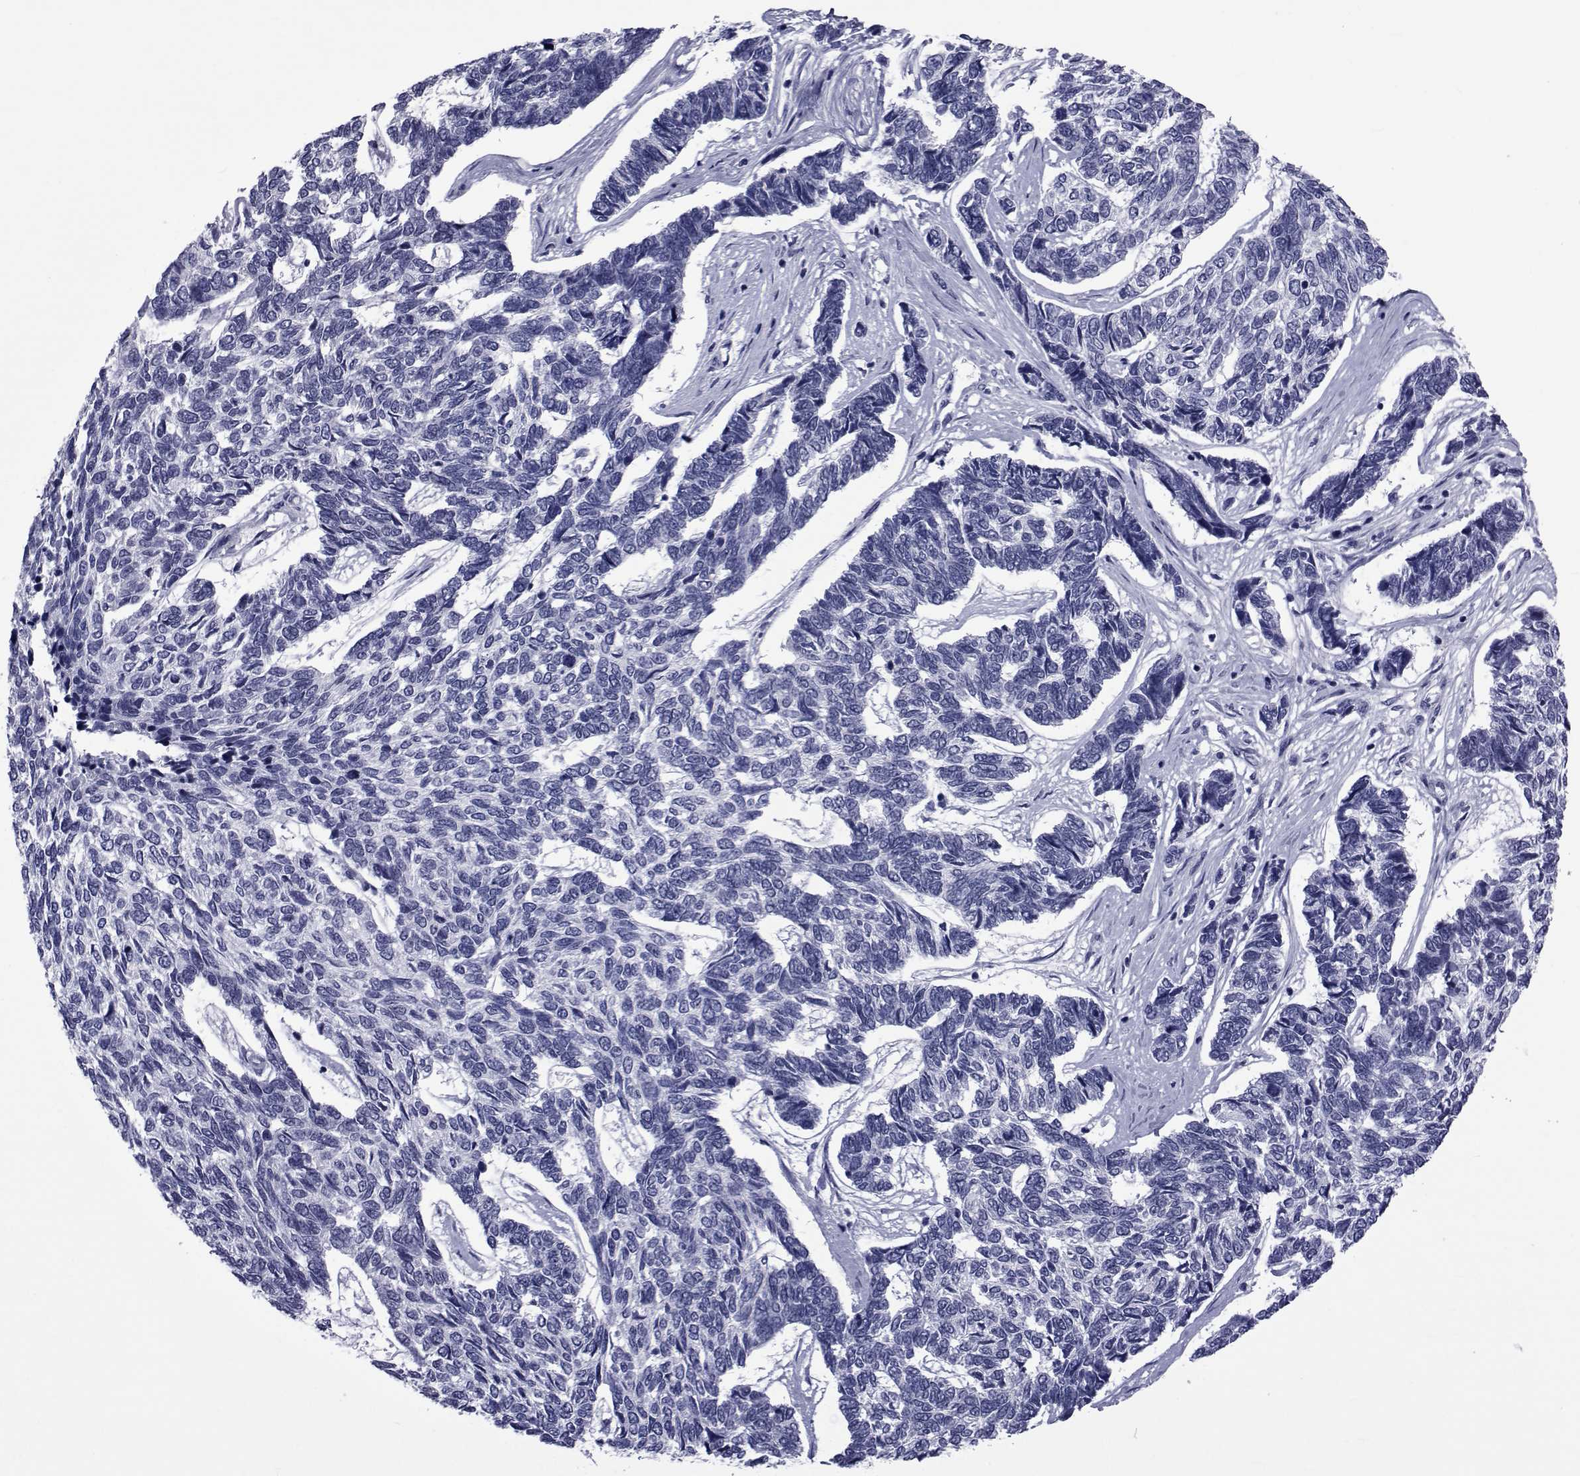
{"staining": {"intensity": "negative", "quantity": "none", "location": "none"}, "tissue": "skin cancer", "cell_type": "Tumor cells", "image_type": "cancer", "snomed": [{"axis": "morphology", "description": "Basal cell carcinoma"}, {"axis": "topography", "description": "Skin"}], "caption": "Immunohistochemical staining of human skin cancer (basal cell carcinoma) demonstrates no significant positivity in tumor cells.", "gene": "GKAP1", "patient": {"sex": "female", "age": 65}}